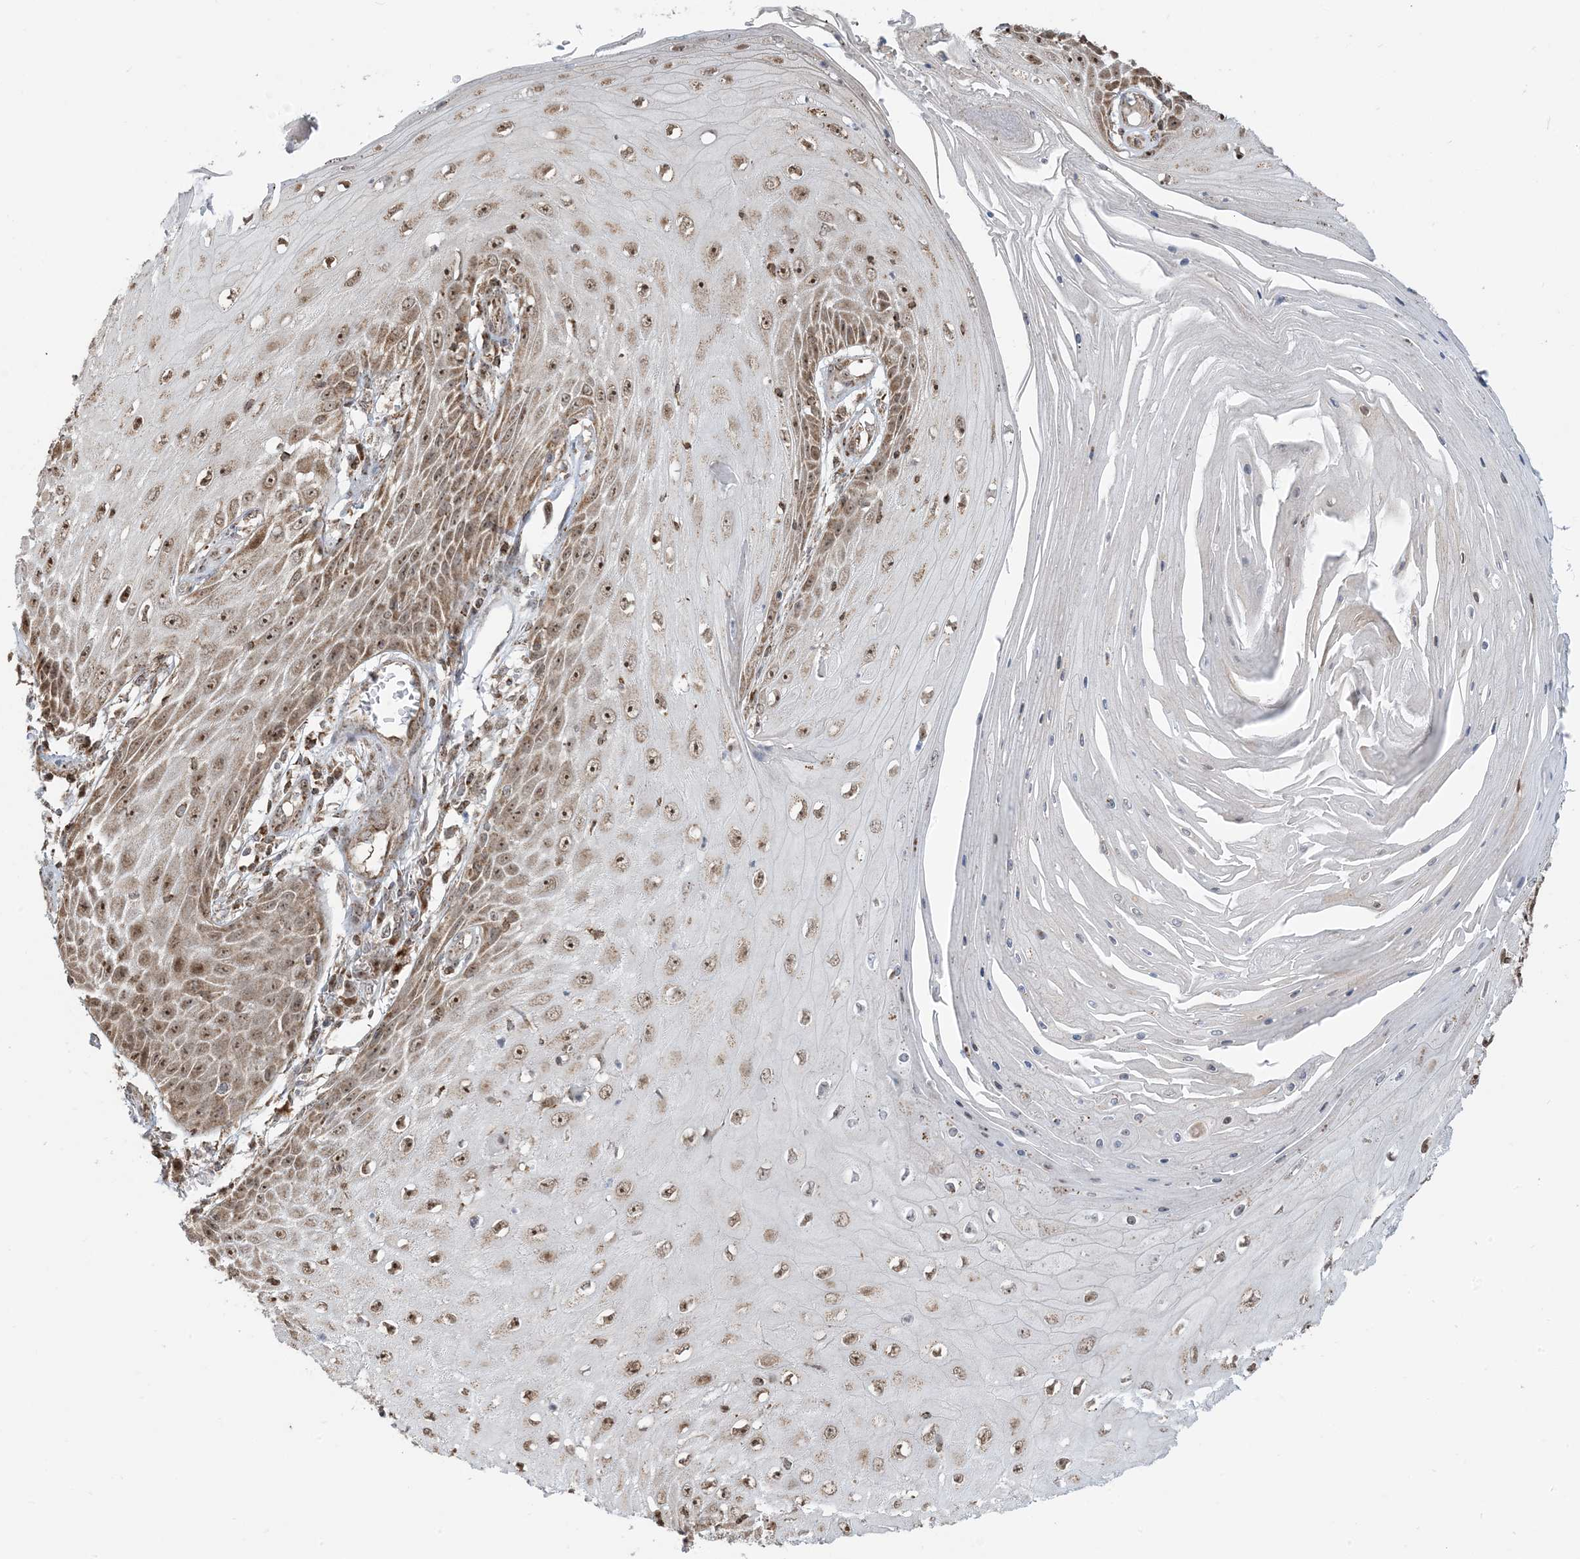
{"staining": {"intensity": "moderate", "quantity": ">75%", "location": "cytoplasmic/membranous,nuclear"}, "tissue": "skin cancer", "cell_type": "Tumor cells", "image_type": "cancer", "snomed": [{"axis": "morphology", "description": "Squamous cell carcinoma, NOS"}, {"axis": "topography", "description": "Skin"}], "caption": "Immunohistochemical staining of human skin cancer reveals medium levels of moderate cytoplasmic/membranous and nuclear protein expression in about >75% of tumor cells. (IHC, brightfield microscopy, high magnification).", "gene": "MAPKBP1", "patient": {"sex": "female", "age": 73}}